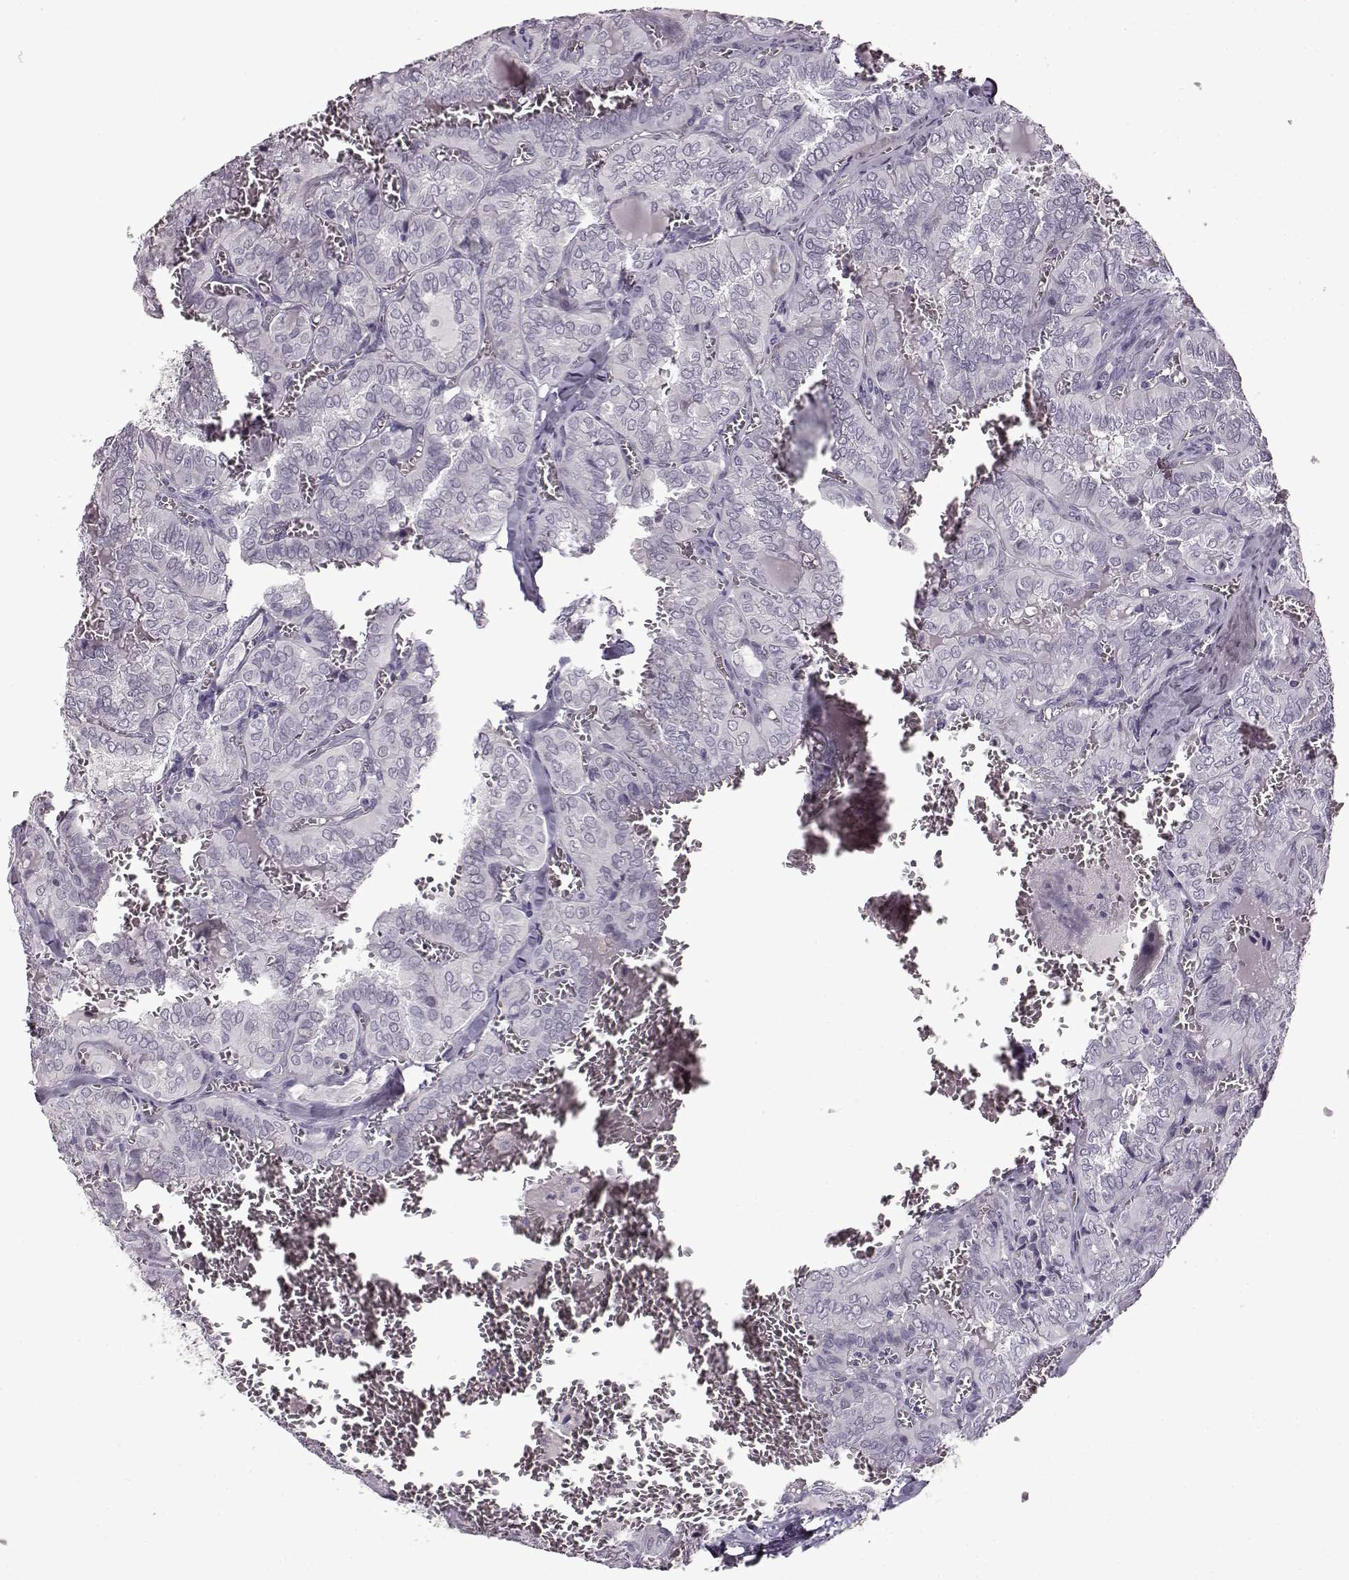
{"staining": {"intensity": "negative", "quantity": "none", "location": "none"}, "tissue": "thyroid cancer", "cell_type": "Tumor cells", "image_type": "cancer", "snomed": [{"axis": "morphology", "description": "Papillary adenocarcinoma, NOS"}, {"axis": "topography", "description": "Thyroid gland"}], "caption": "Tumor cells are negative for brown protein staining in papillary adenocarcinoma (thyroid).", "gene": "FSHB", "patient": {"sex": "female", "age": 41}}